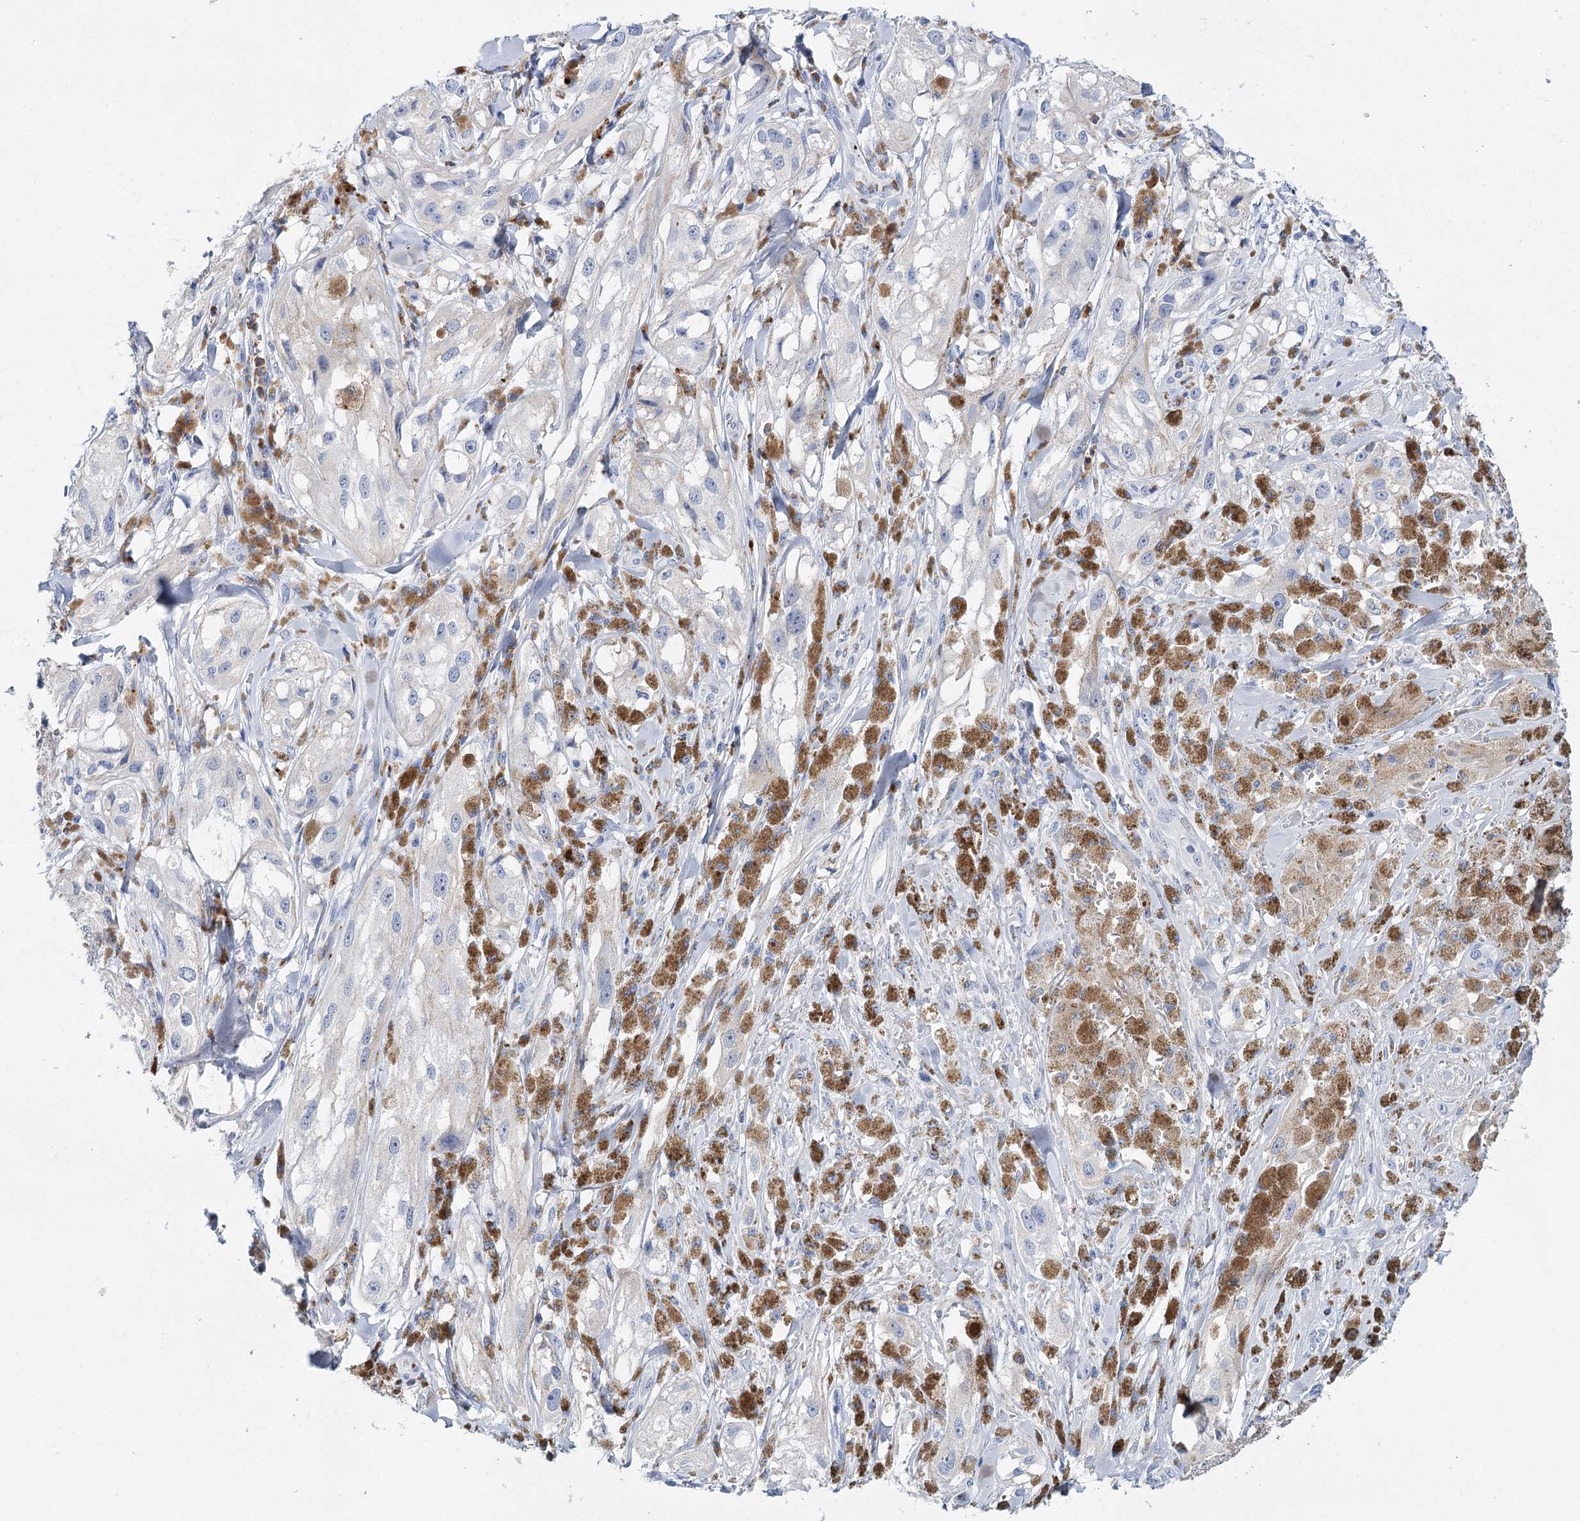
{"staining": {"intensity": "negative", "quantity": "none", "location": "none"}, "tissue": "melanoma", "cell_type": "Tumor cells", "image_type": "cancer", "snomed": [{"axis": "morphology", "description": "Malignant melanoma, NOS"}, {"axis": "topography", "description": "Skin"}], "caption": "Protein analysis of malignant melanoma reveals no significant expression in tumor cells.", "gene": "CEACAM8", "patient": {"sex": "male", "age": 88}}